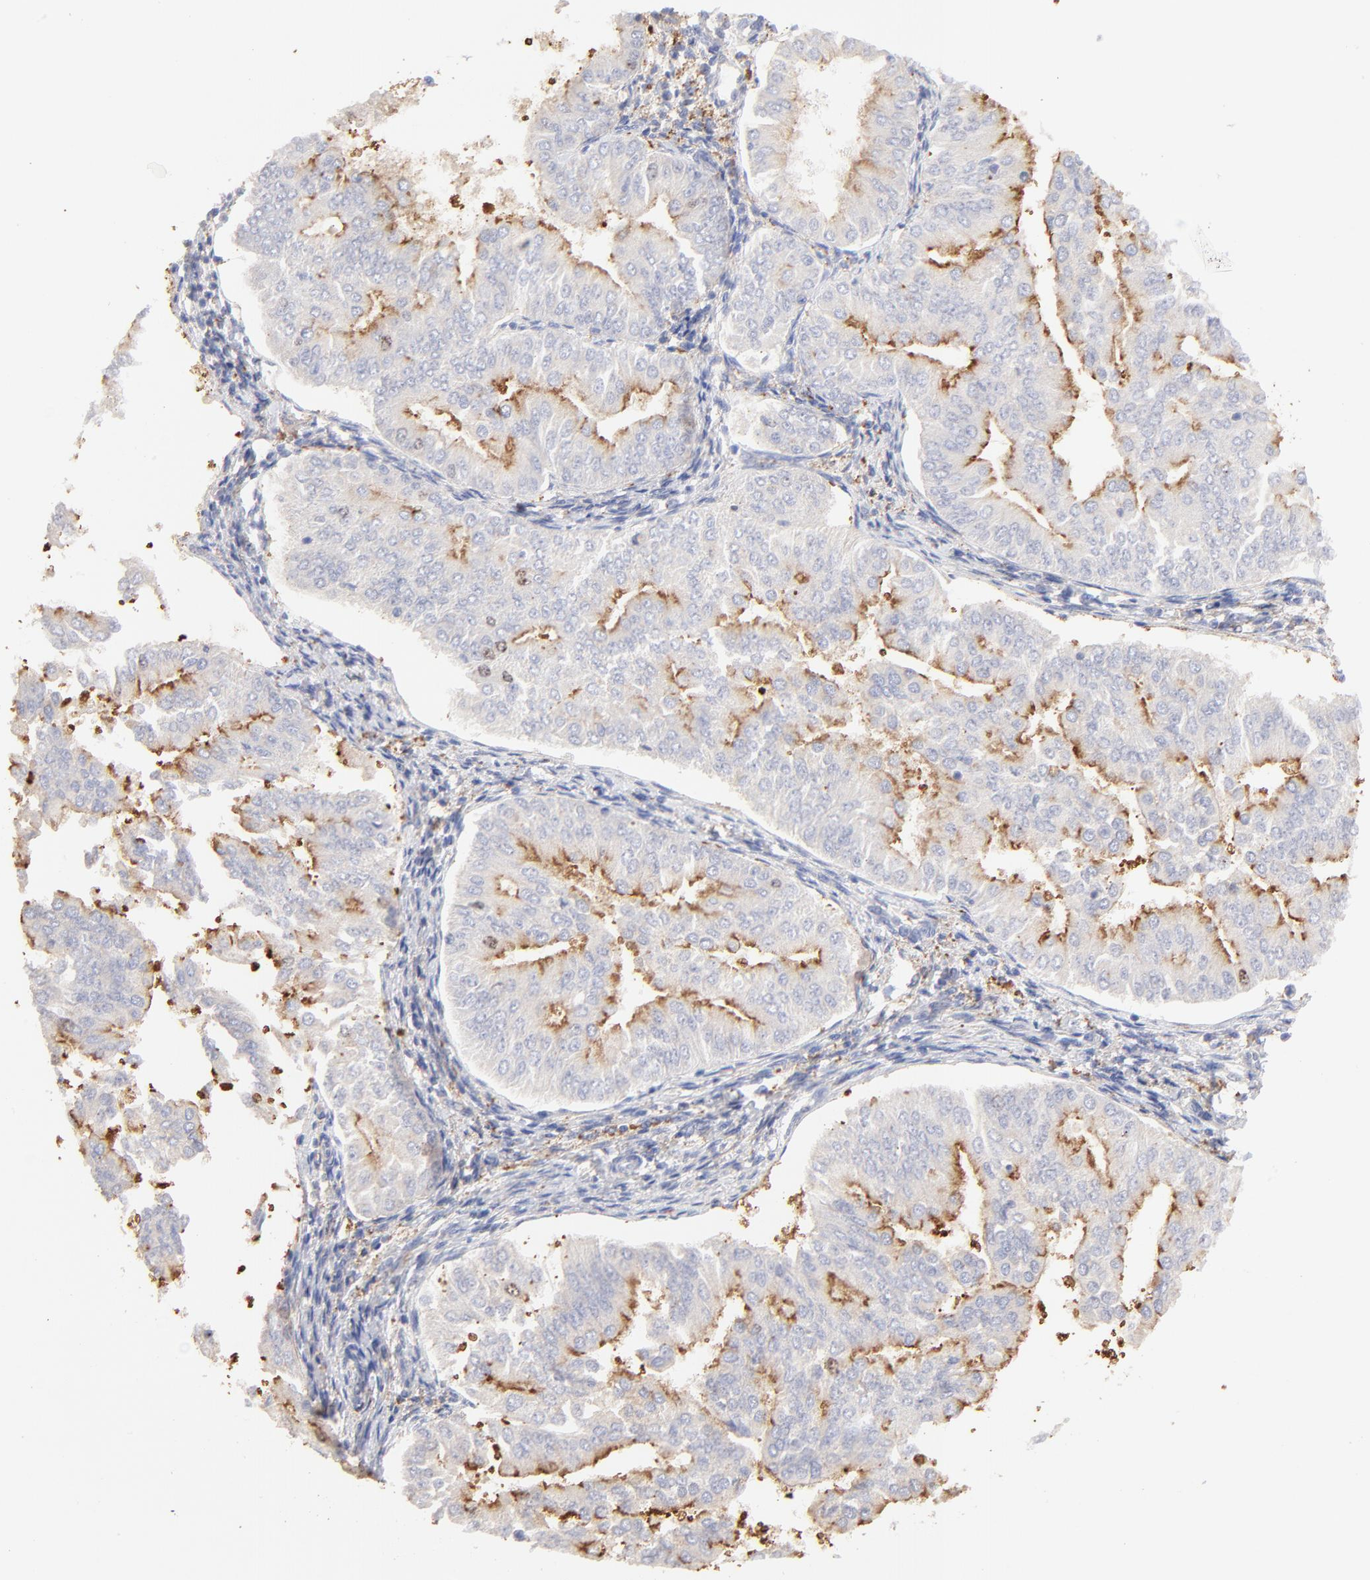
{"staining": {"intensity": "negative", "quantity": "none", "location": "none"}, "tissue": "endometrial cancer", "cell_type": "Tumor cells", "image_type": "cancer", "snomed": [{"axis": "morphology", "description": "Adenocarcinoma, NOS"}, {"axis": "topography", "description": "Endometrium"}], "caption": "IHC of human endometrial cancer exhibits no positivity in tumor cells.", "gene": "BIRC5", "patient": {"sex": "female", "age": 53}}